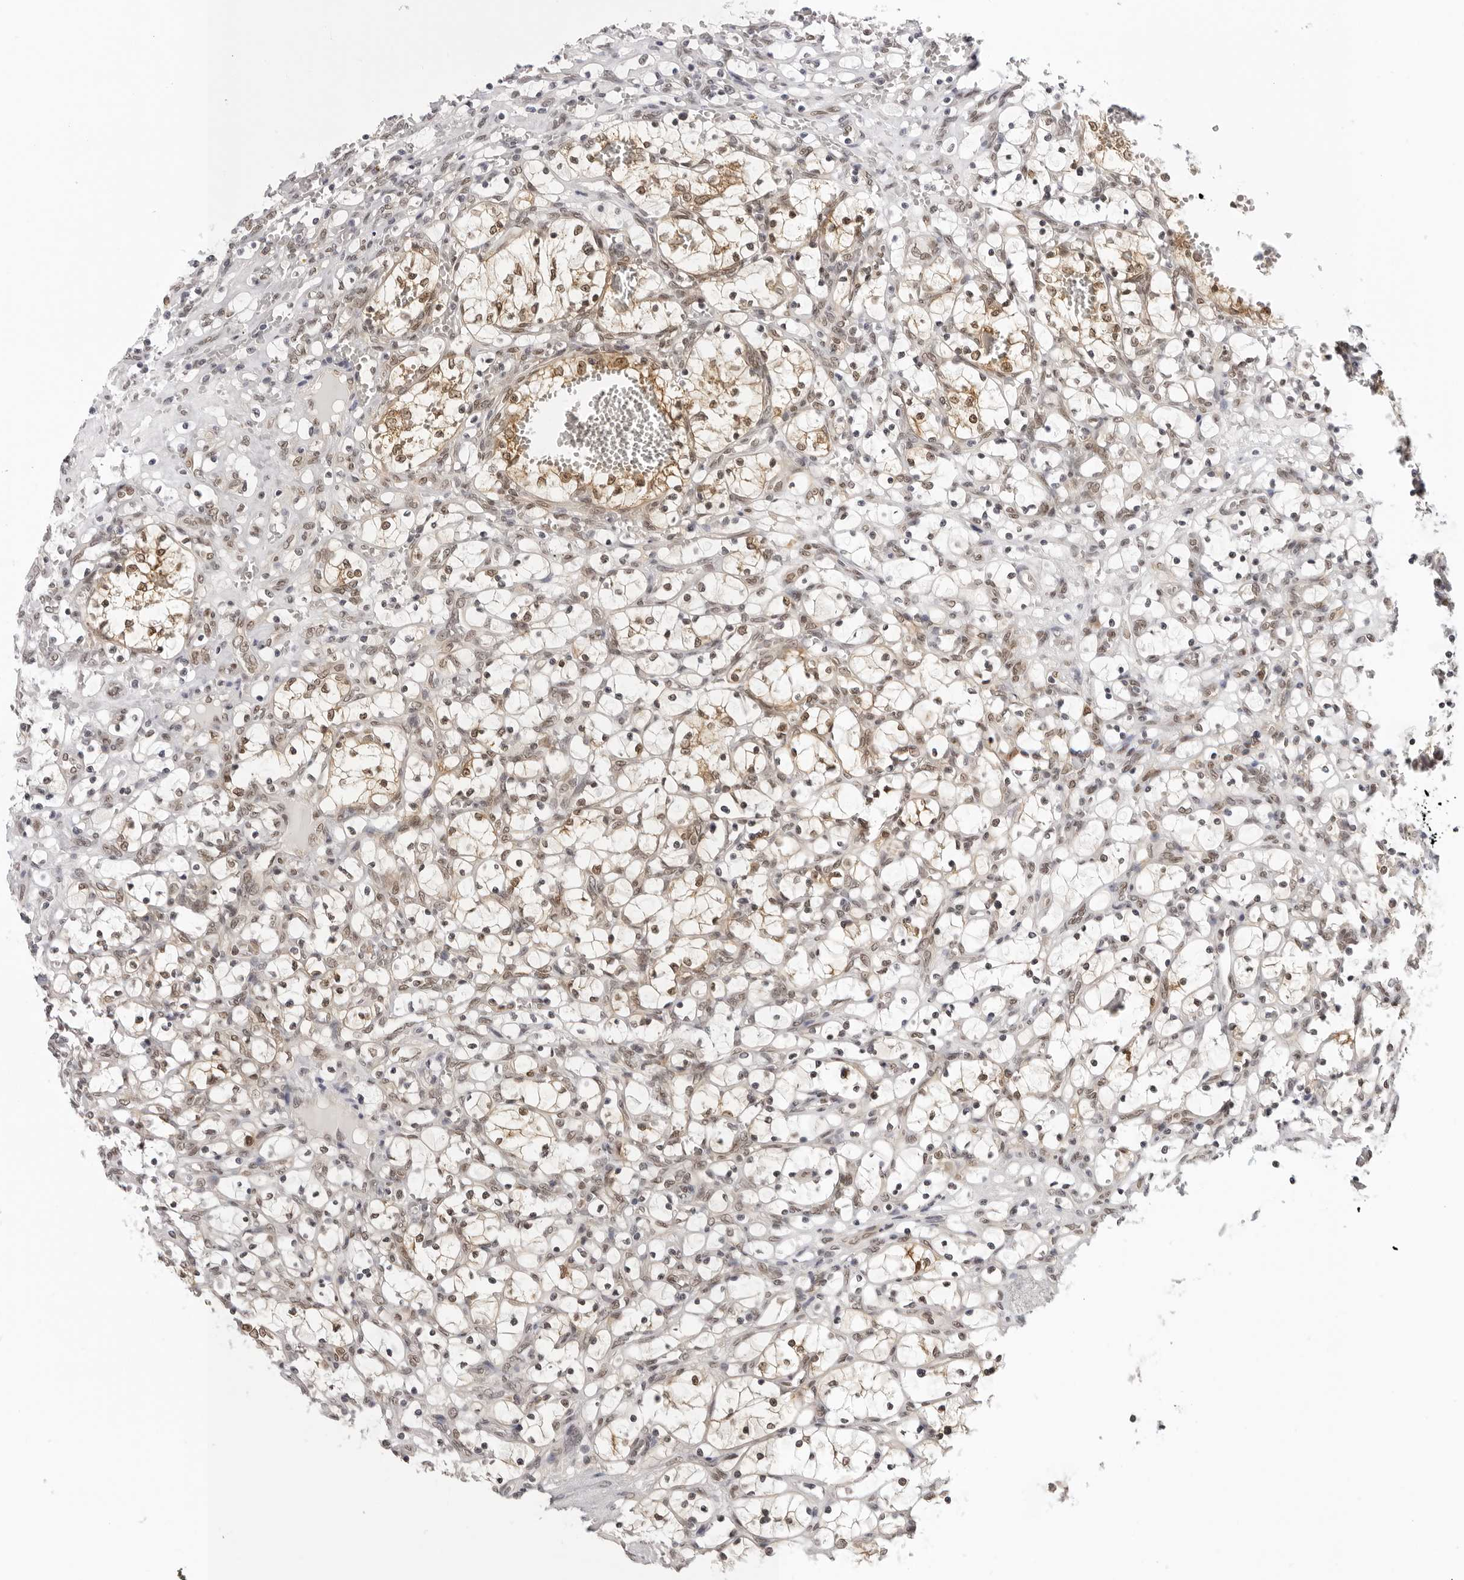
{"staining": {"intensity": "moderate", "quantity": "<25%", "location": "cytoplasmic/membranous,nuclear"}, "tissue": "renal cancer", "cell_type": "Tumor cells", "image_type": "cancer", "snomed": [{"axis": "morphology", "description": "Adenocarcinoma, NOS"}, {"axis": "topography", "description": "Kidney"}], "caption": "A low amount of moderate cytoplasmic/membranous and nuclear staining is present in approximately <25% of tumor cells in adenocarcinoma (renal) tissue.", "gene": "WDR77", "patient": {"sex": "female", "age": 69}}